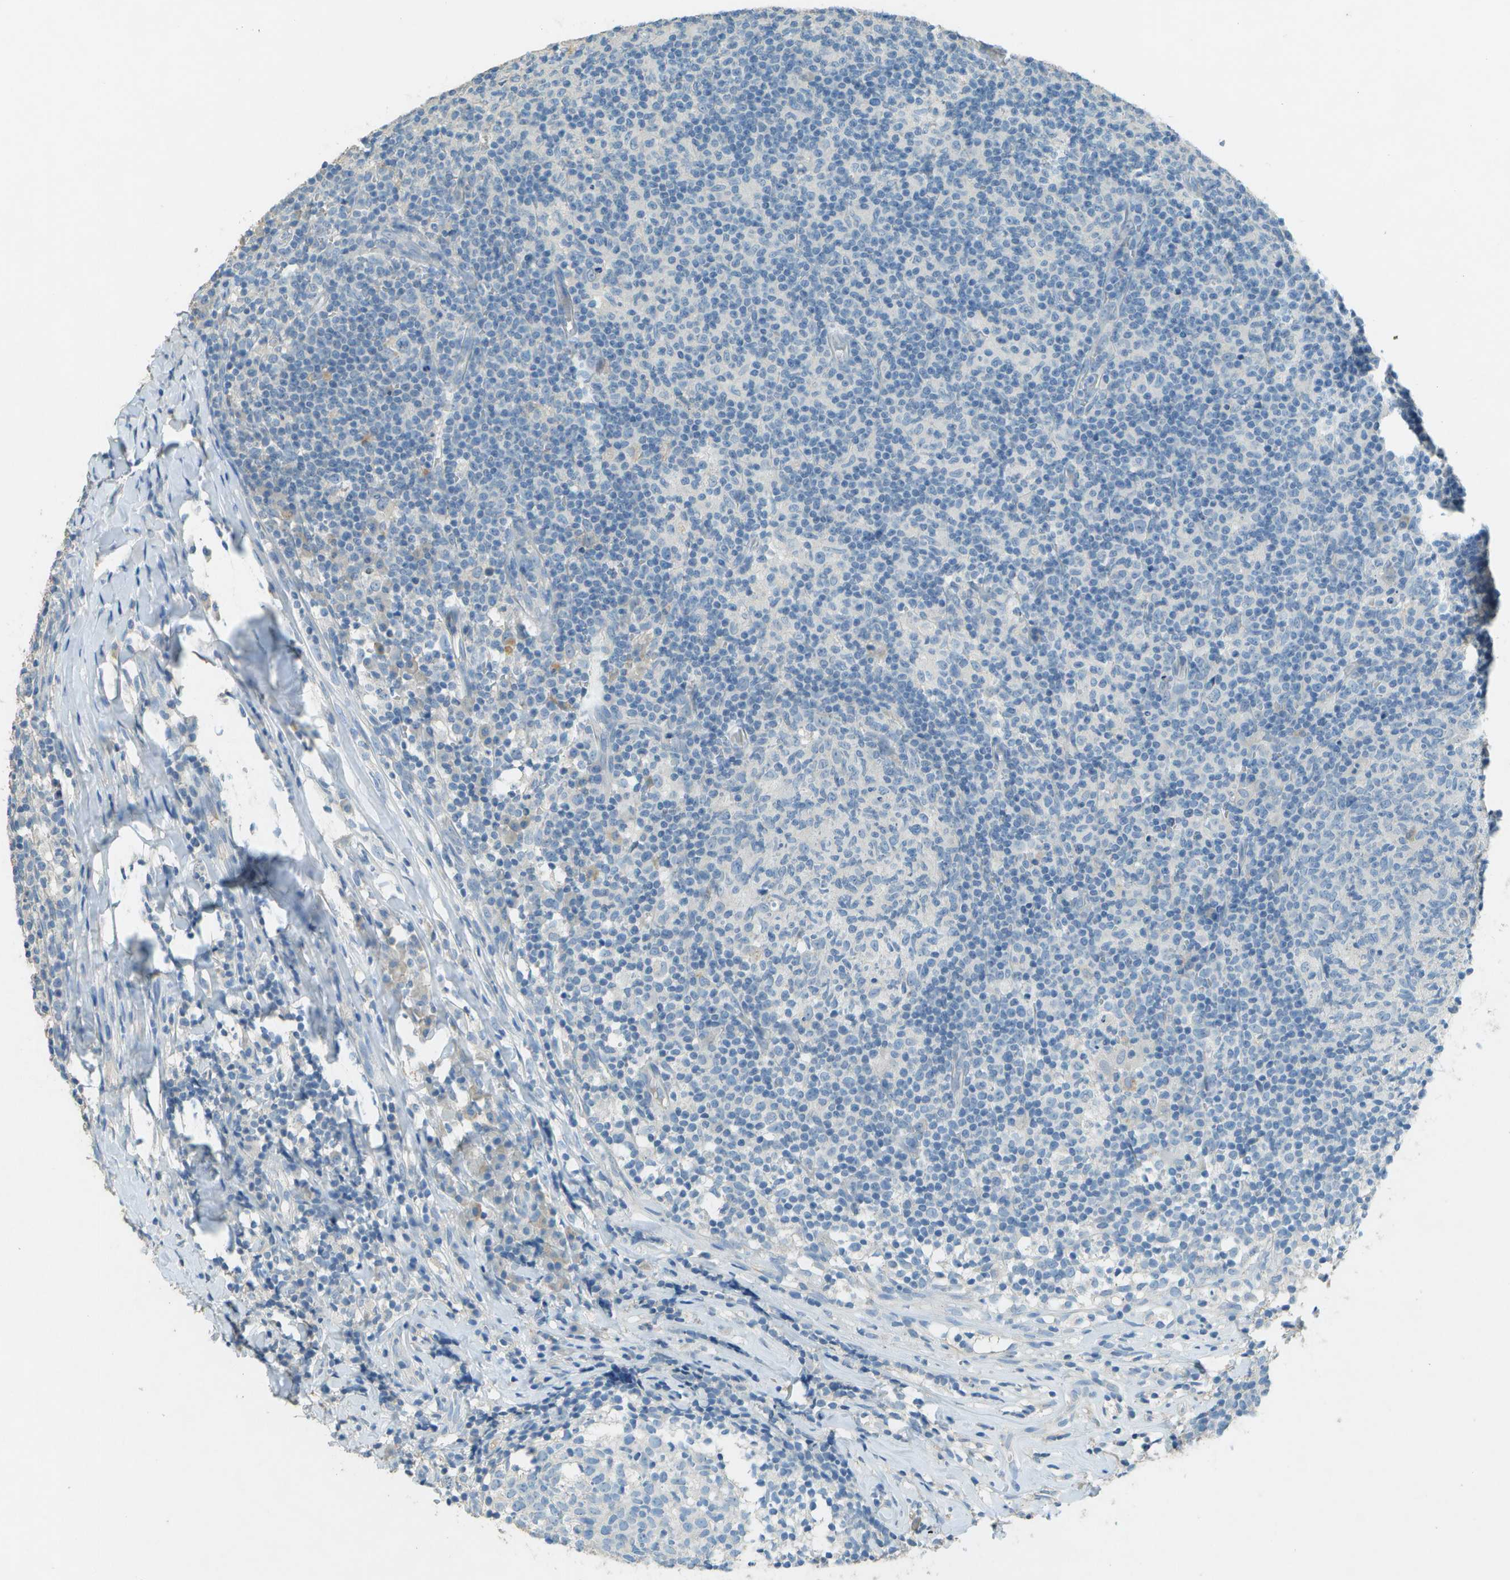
{"staining": {"intensity": "negative", "quantity": "none", "location": "none"}, "tissue": "lymph node", "cell_type": "Germinal center cells", "image_type": "normal", "snomed": [{"axis": "morphology", "description": "Normal tissue, NOS"}, {"axis": "morphology", "description": "Inflammation, NOS"}, {"axis": "topography", "description": "Lymph node"}], "caption": "A high-resolution micrograph shows immunohistochemistry staining of benign lymph node, which demonstrates no significant staining in germinal center cells.", "gene": "LGI2", "patient": {"sex": "male", "age": 55}}